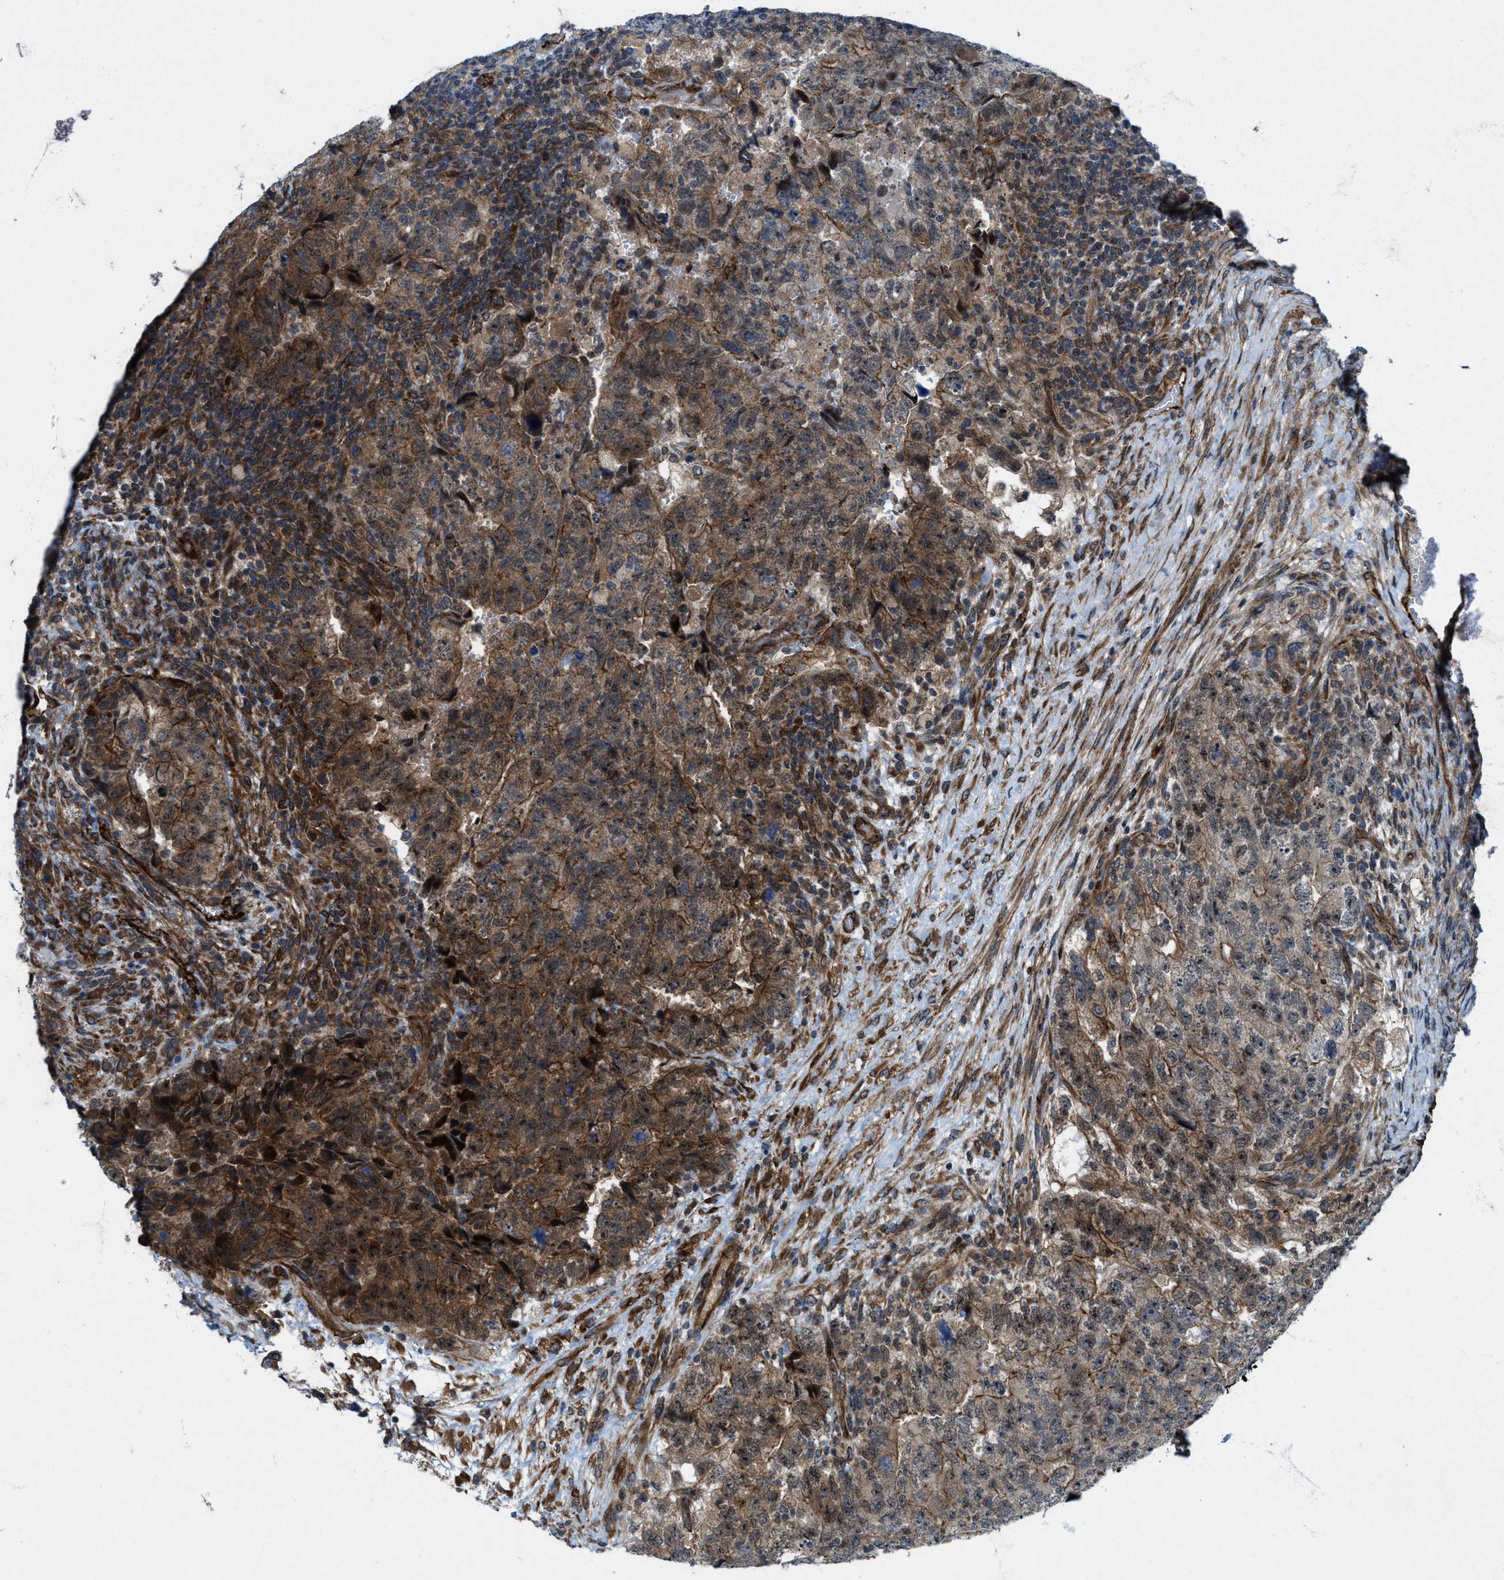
{"staining": {"intensity": "weak", "quantity": ">75%", "location": "cytoplasmic/membranous"}, "tissue": "testis cancer", "cell_type": "Tumor cells", "image_type": "cancer", "snomed": [{"axis": "morphology", "description": "Carcinoma, Embryonal, NOS"}, {"axis": "topography", "description": "Testis"}], "caption": "A histopathology image of testis embryonal carcinoma stained for a protein exhibits weak cytoplasmic/membranous brown staining in tumor cells.", "gene": "URGCP", "patient": {"sex": "male", "age": 36}}